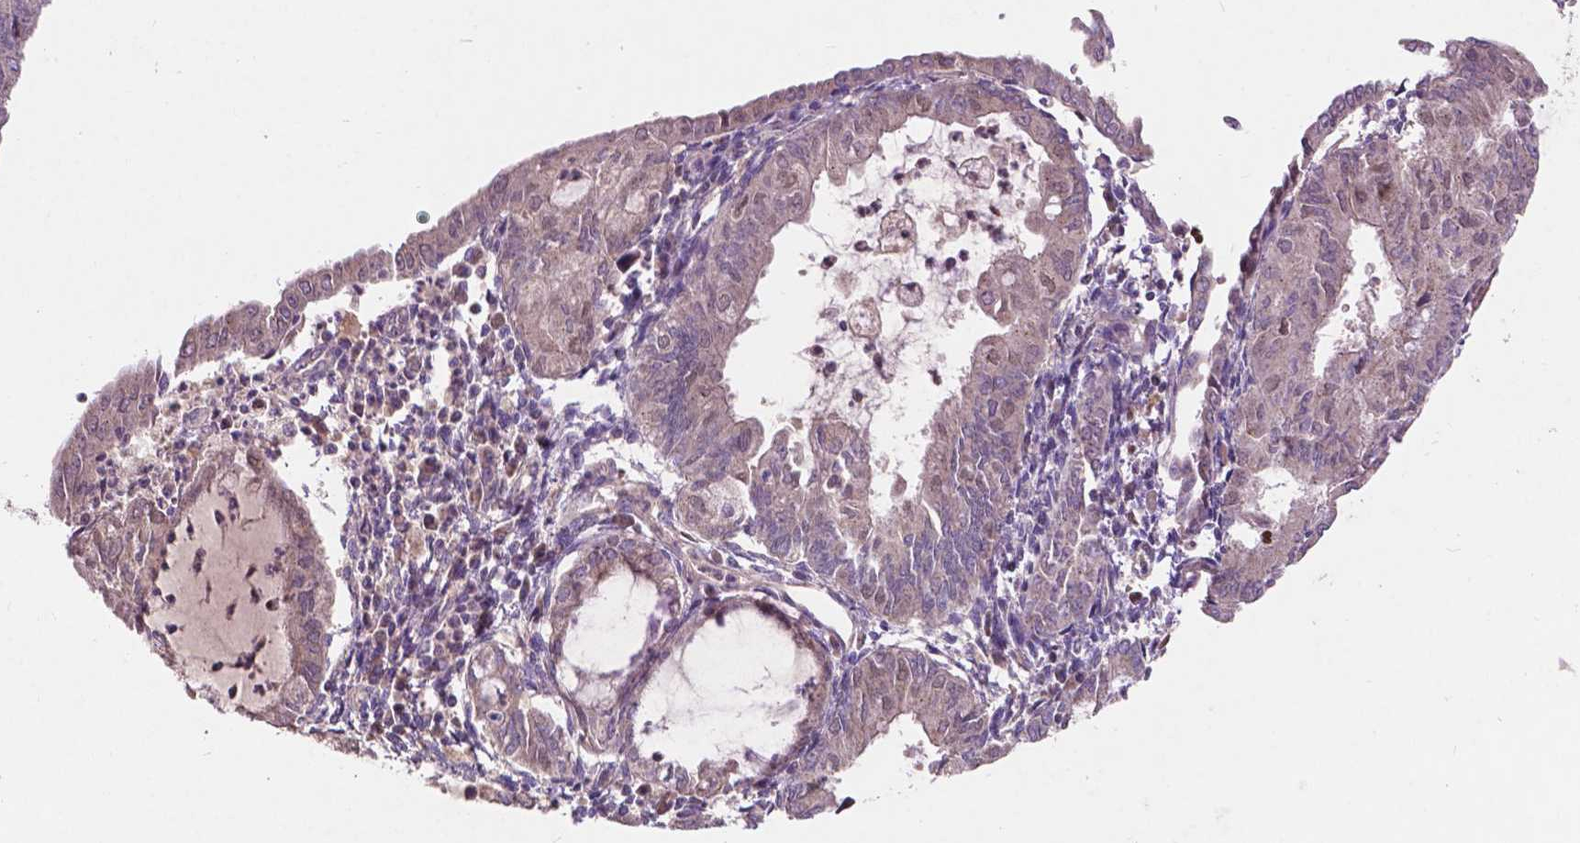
{"staining": {"intensity": "weak", "quantity": "25%-75%", "location": "cytoplasmic/membranous"}, "tissue": "endometrial cancer", "cell_type": "Tumor cells", "image_type": "cancer", "snomed": [{"axis": "morphology", "description": "Carcinoma, NOS"}, {"axis": "topography", "description": "Endometrium"}], "caption": "IHC of carcinoma (endometrial) demonstrates low levels of weak cytoplasmic/membranous expression in about 25%-75% of tumor cells.", "gene": "DUSP16", "patient": {"sex": "female", "age": 62}}